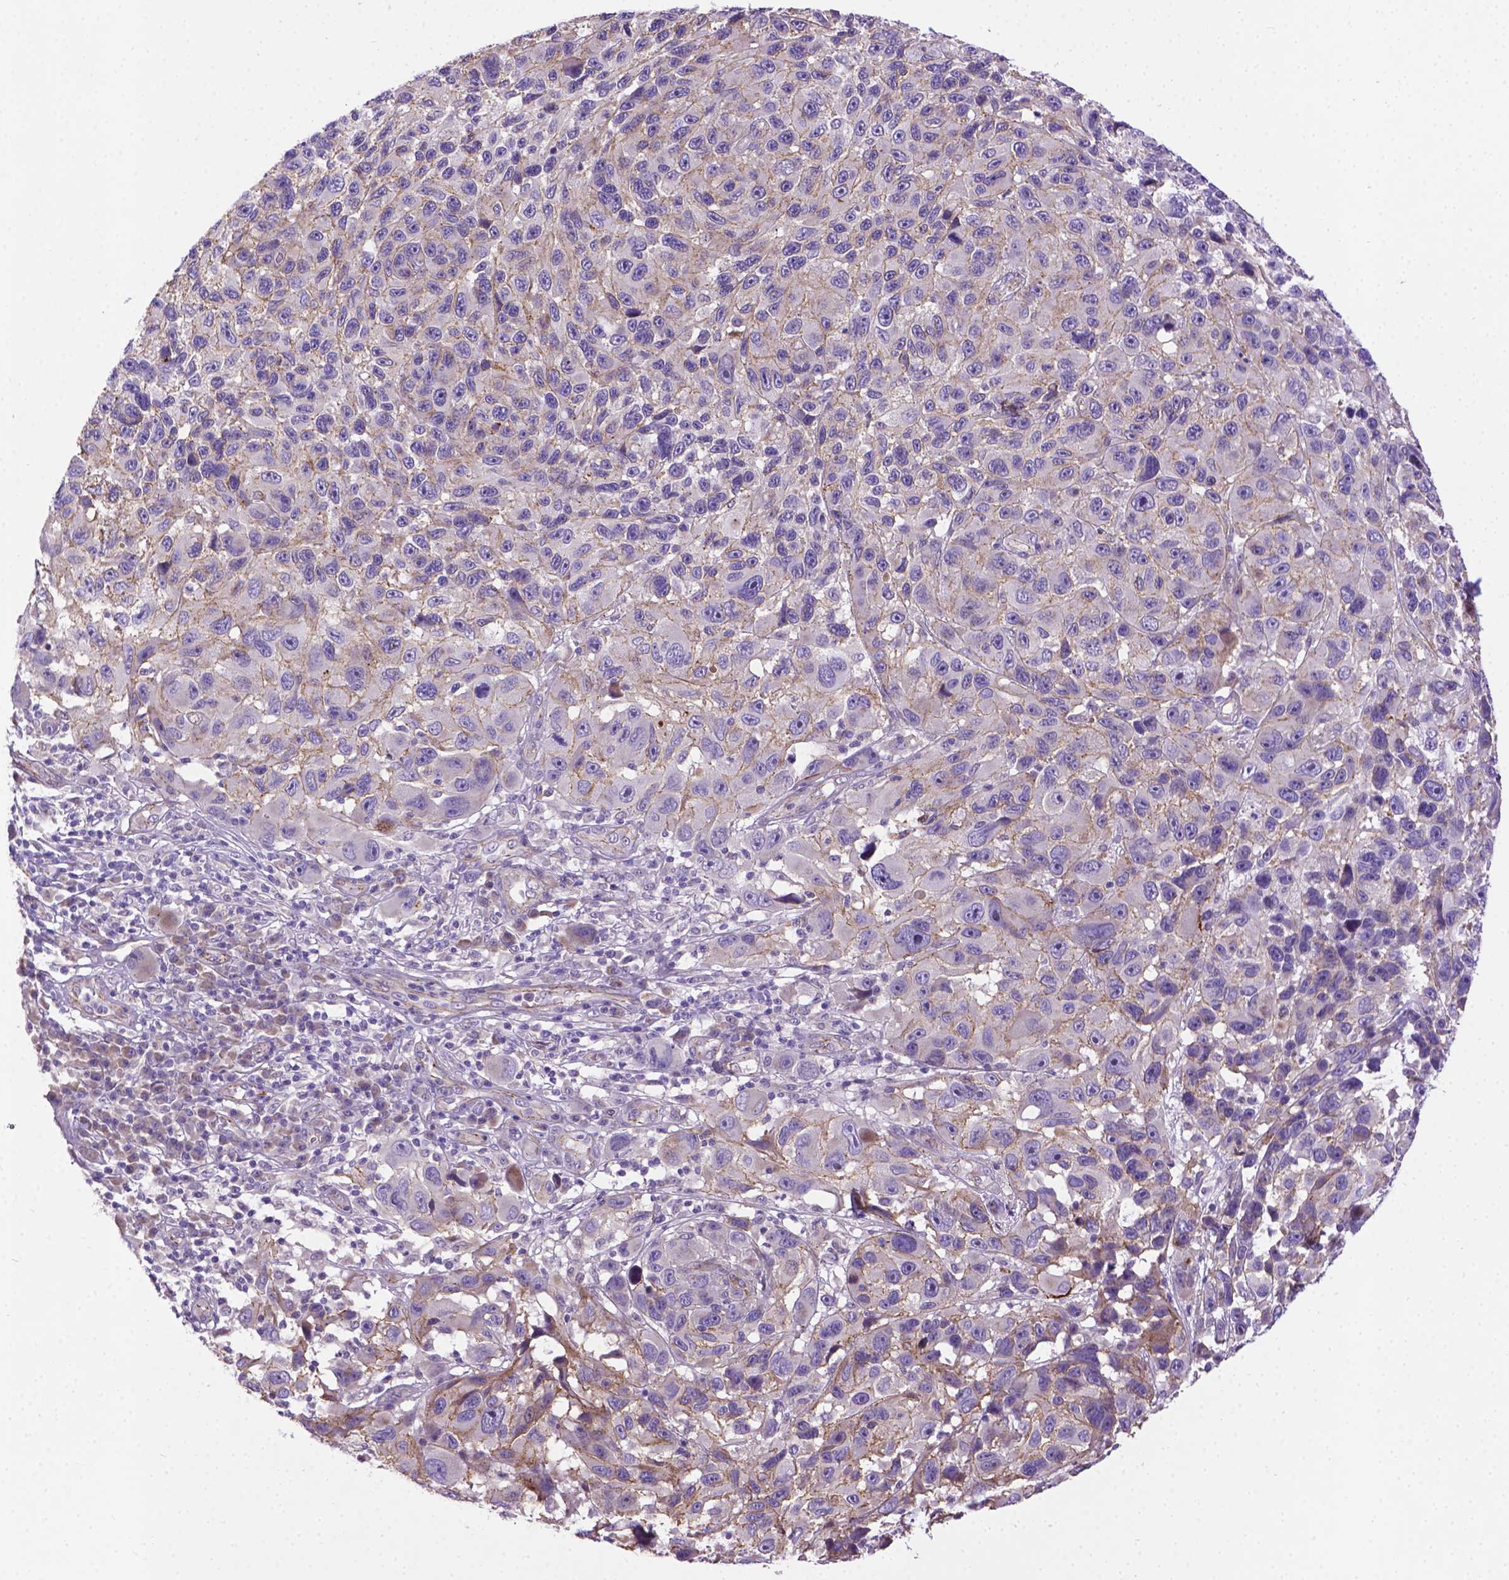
{"staining": {"intensity": "weak", "quantity": "<25%", "location": "cytoplasmic/membranous"}, "tissue": "melanoma", "cell_type": "Tumor cells", "image_type": "cancer", "snomed": [{"axis": "morphology", "description": "Malignant melanoma, NOS"}, {"axis": "topography", "description": "Skin"}], "caption": "This is an immunohistochemistry image of melanoma. There is no expression in tumor cells.", "gene": "CCER2", "patient": {"sex": "male", "age": 53}}